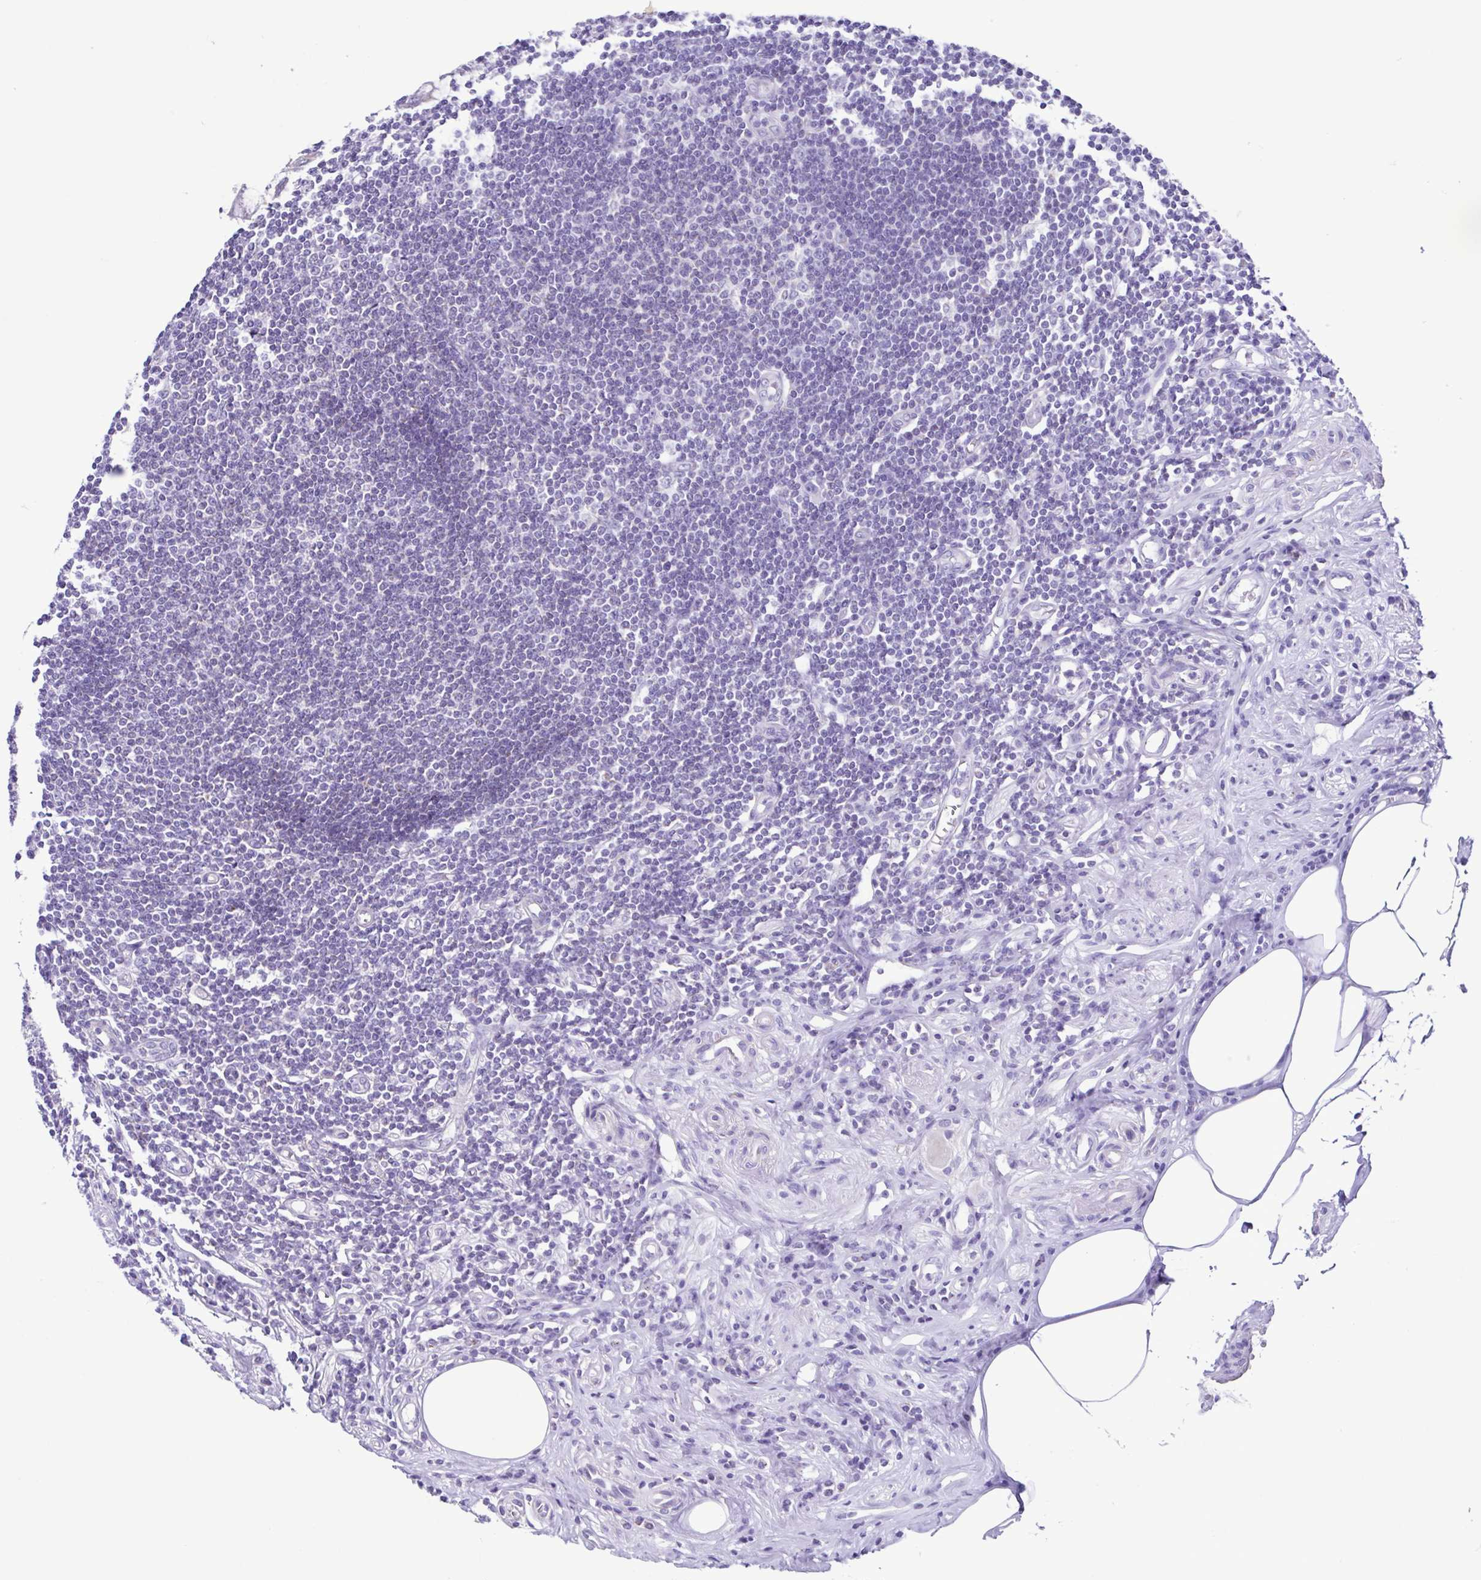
{"staining": {"intensity": "weak", "quantity": "25%-75%", "location": "cytoplasmic/membranous"}, "tissue": "appendix", "cell_type": "Glandular cells", "image_type": "normal", "snomed": [{"axis": "morphology", "description": "Normal tissue, NOS"}, {"axis": "topography", "description": "Appendix"}], "caption": "Brown immunohistochemical staining in benign appendix exhibits weak cytoplasmic/membranous expression in about 25%-75% of glandular cells.", "gene": "ACTRT3", "patient": {"sex": "female", "age": 57}}